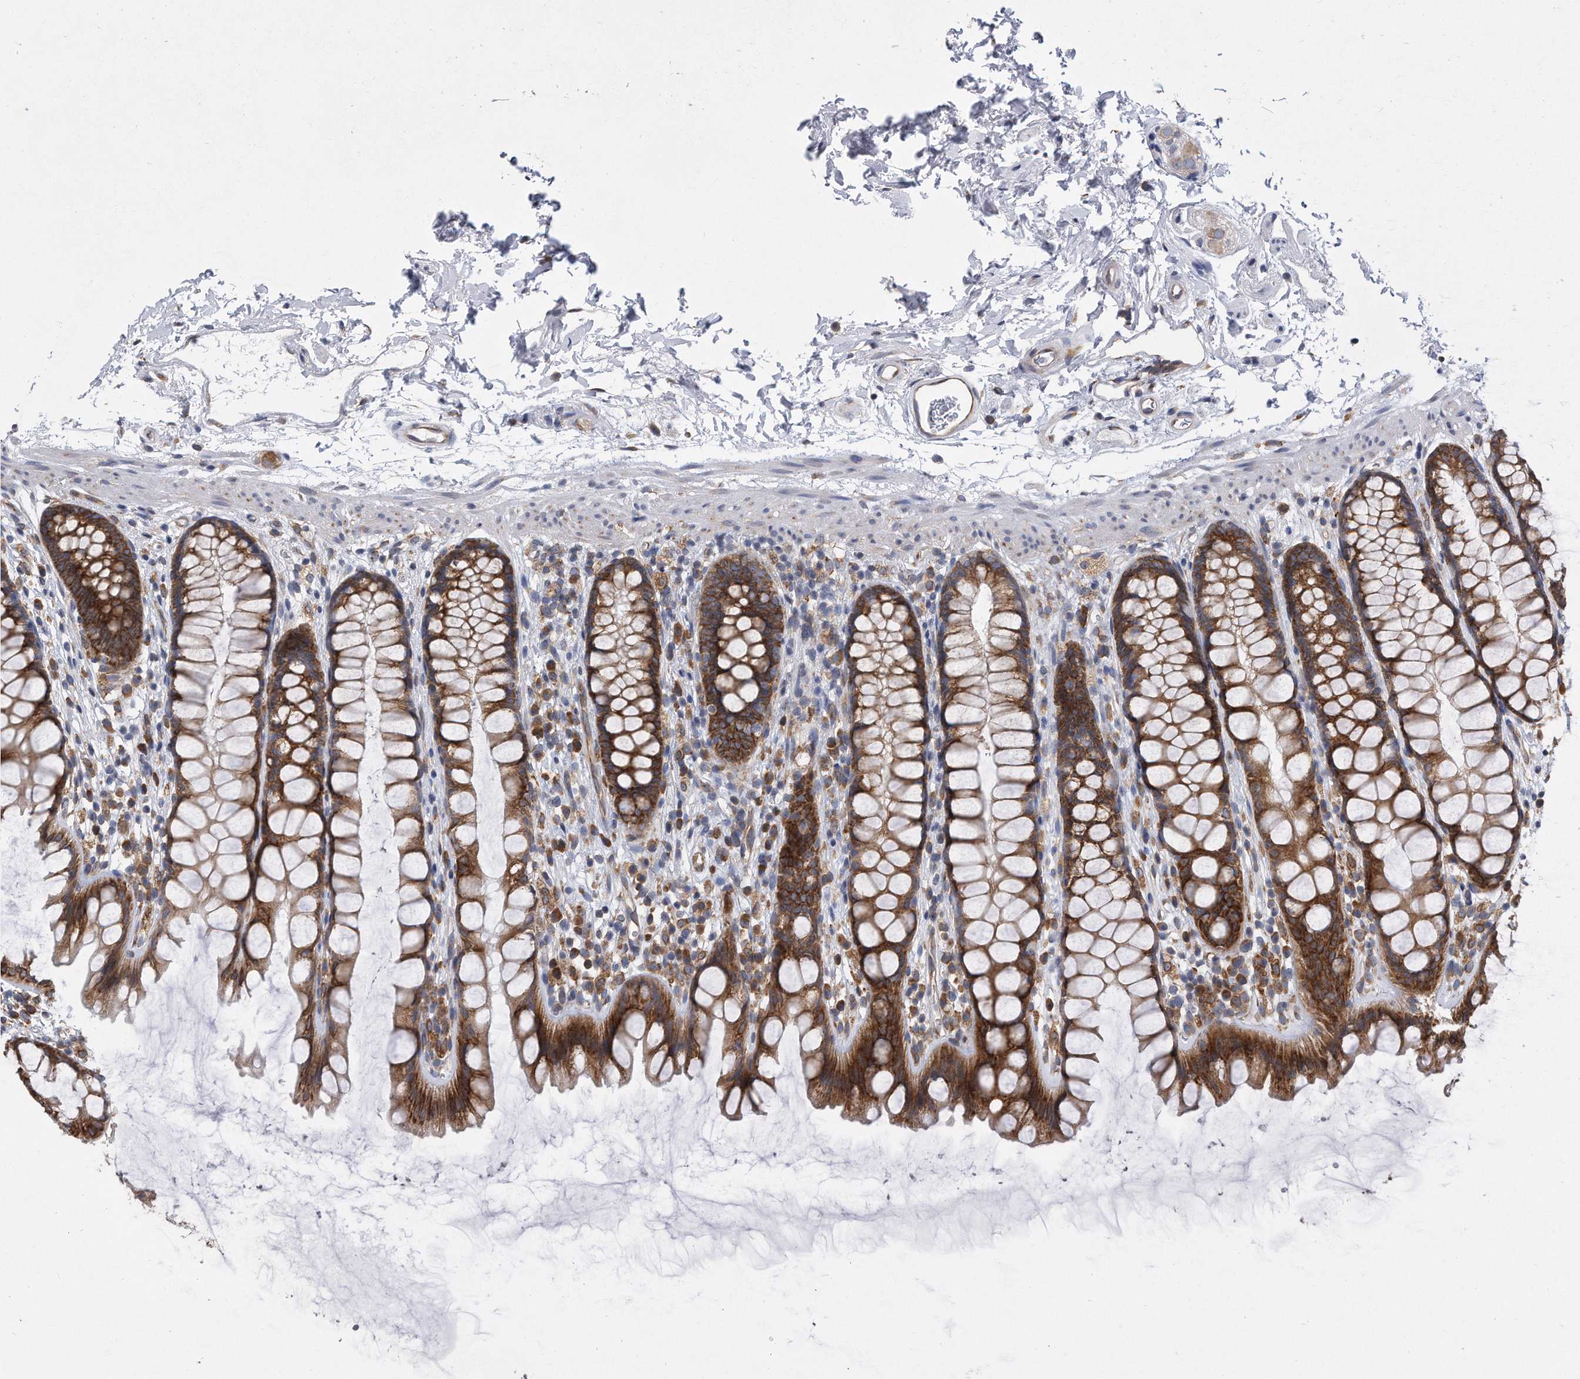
{"staining": {"intensity": "strong", "quantity": ">75%", "location": "cytoplasmic/membranous"}, "tissue": "rectum", "cell_type": "Glandular cells", "image_type": "normal", "snomed": [{"axis": "morphology", "description": "Normal tissue, NOS"}, {"axis": "topography", "description": "Rectum"}], "caption": "Human rectum stained with a brown dye exhibits strong cytoplasmic/membranous positive staining in about >75% of glandular cells.", "gene": "CCDC47", "patient": {"sex": "female", "age": 65}}